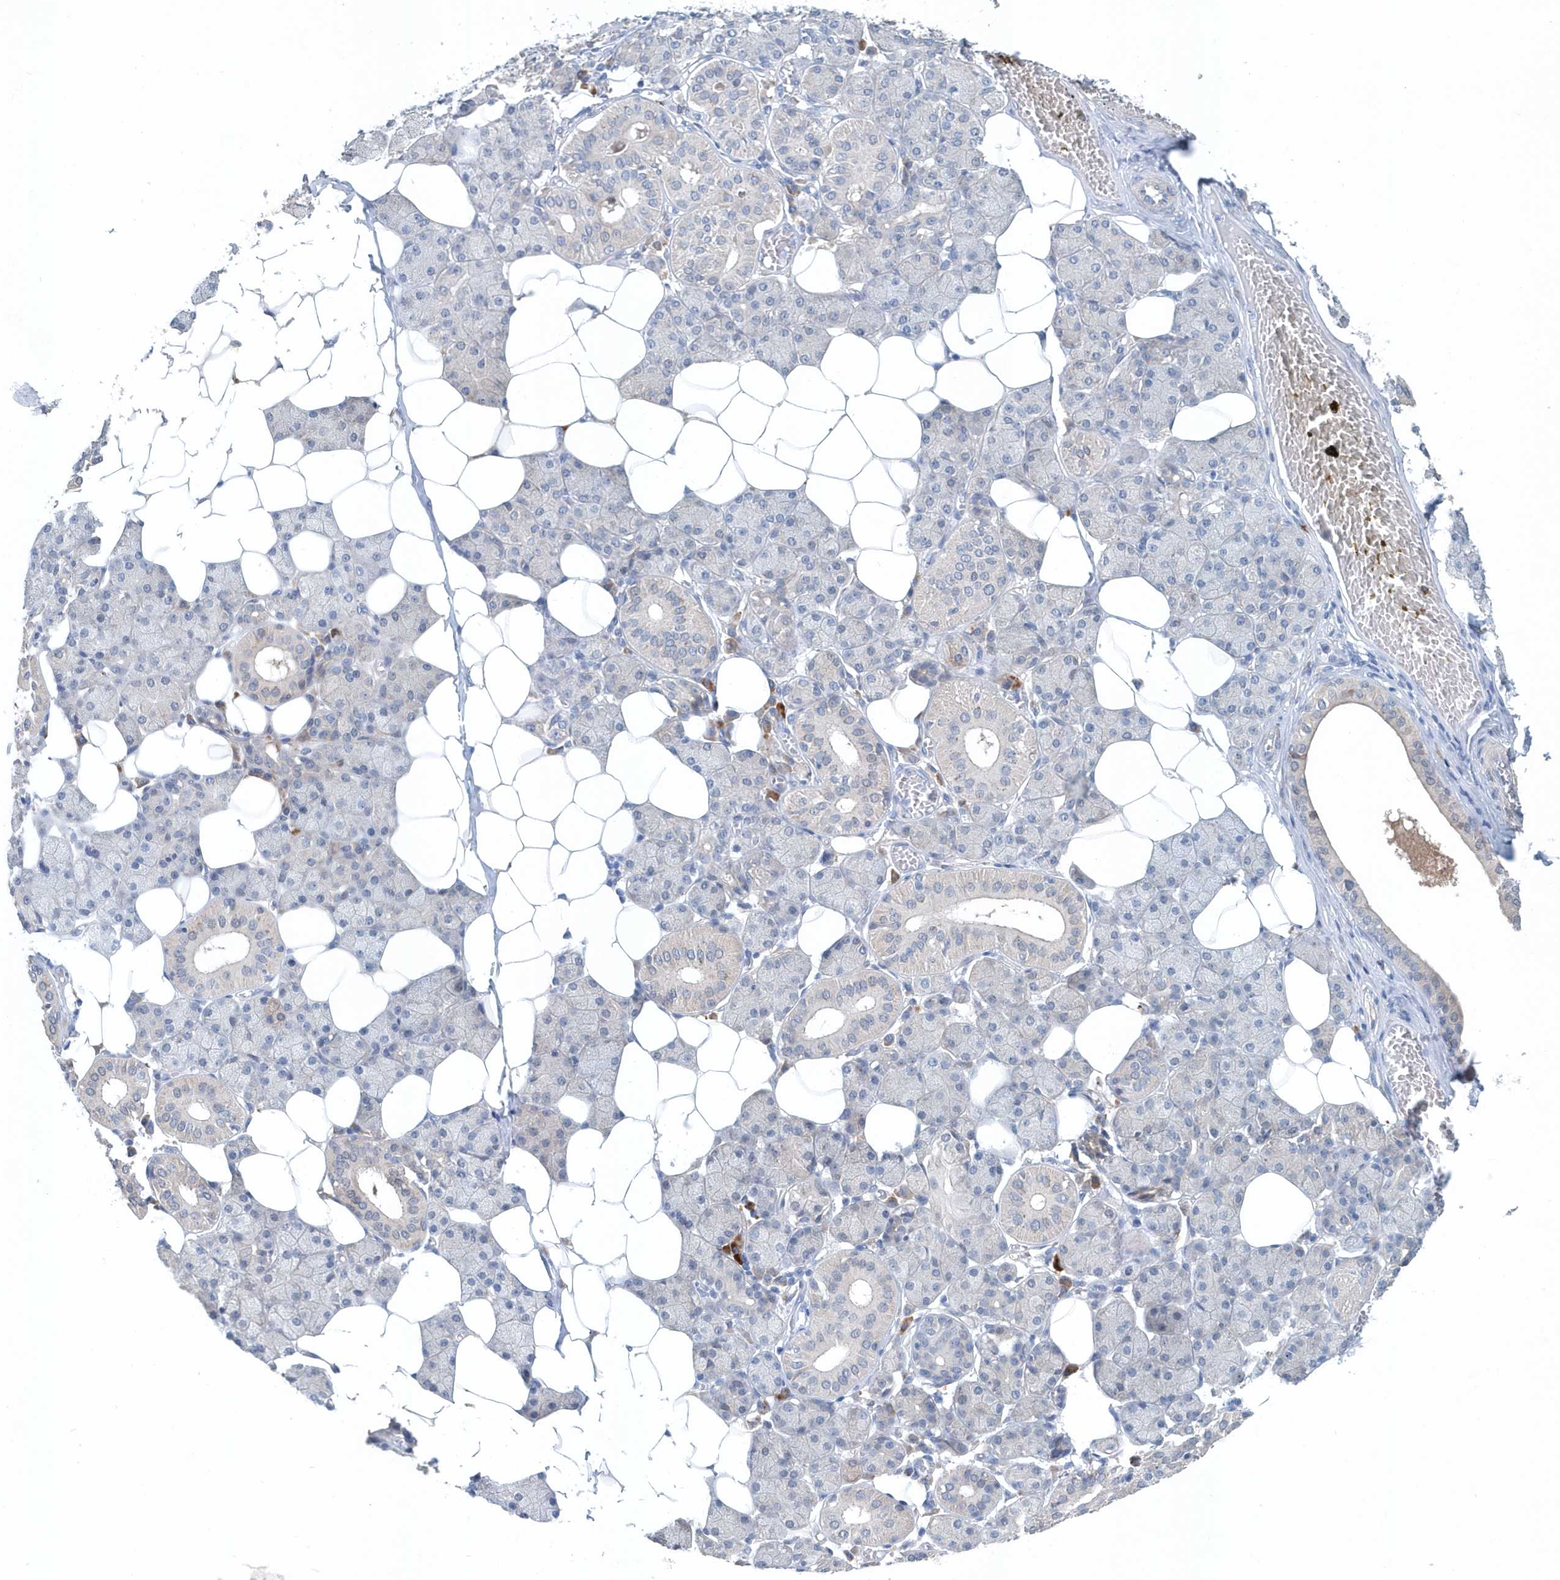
{"staining": {"intensity": "negative", "quantity": "none", "location": "none"}, "tissue": "salivary gland", "cell_type": "Glandular cells", "image_type": "normal", "snomed": [{"axis": "morphology", "description": "Normal tissue, NOS"}, {"axis": "topography", "description": "Salivary gland"}], "caption": "Glandular cells show no significant protein positivity in unremarkable salivary gland. The staining was performed using DAB to visualize the protein expression in brown, while the nuclei were stained in blue with hematoxylin (Magnification: 20x).", "gene": "PFN2", "patient": {"sex": "female", "age": 33}}